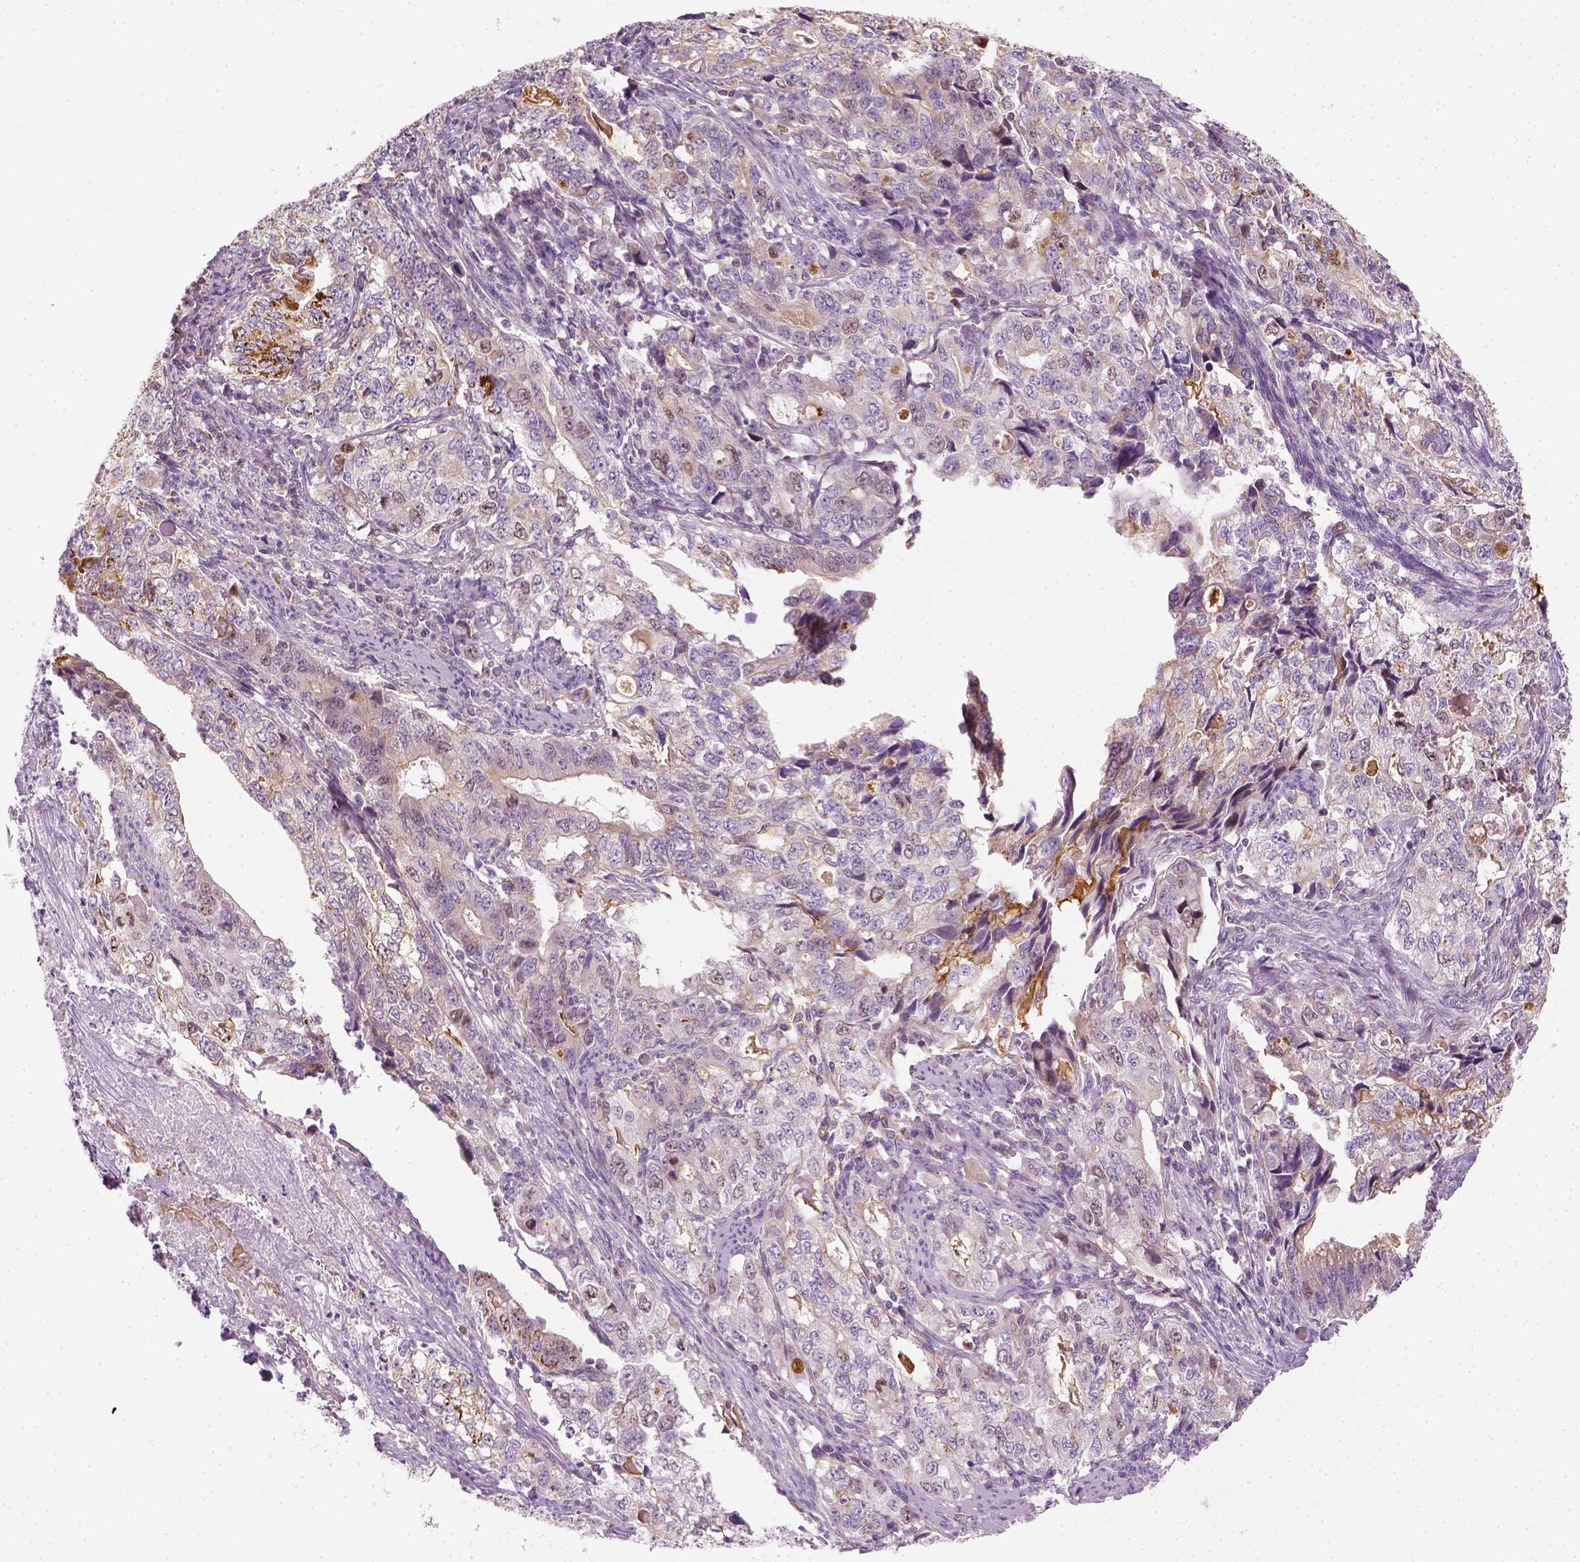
{"staining": {"intensity": "moderate", "quantity": ">75%", "location": "cytoplasmic/membranous"}, "tissue": "stomach cancer", "cell_type": "Tumor cells", "image_type": "cancer", "snomed": [{"axis": "morphology", "description": "Adenocarcinoma, NOS"}, {"axis": "topography", "description": "Stomach, lower"}], "caption": "There is medium levels of moderate cytoplasmic/membranous positivity in tumor cells of adenocarcinoma (stomach), as demonstrated by immunohistochemical staining (brown color).", "gene": "LCA5", "patient": {"sex": "female", "age": 72}}